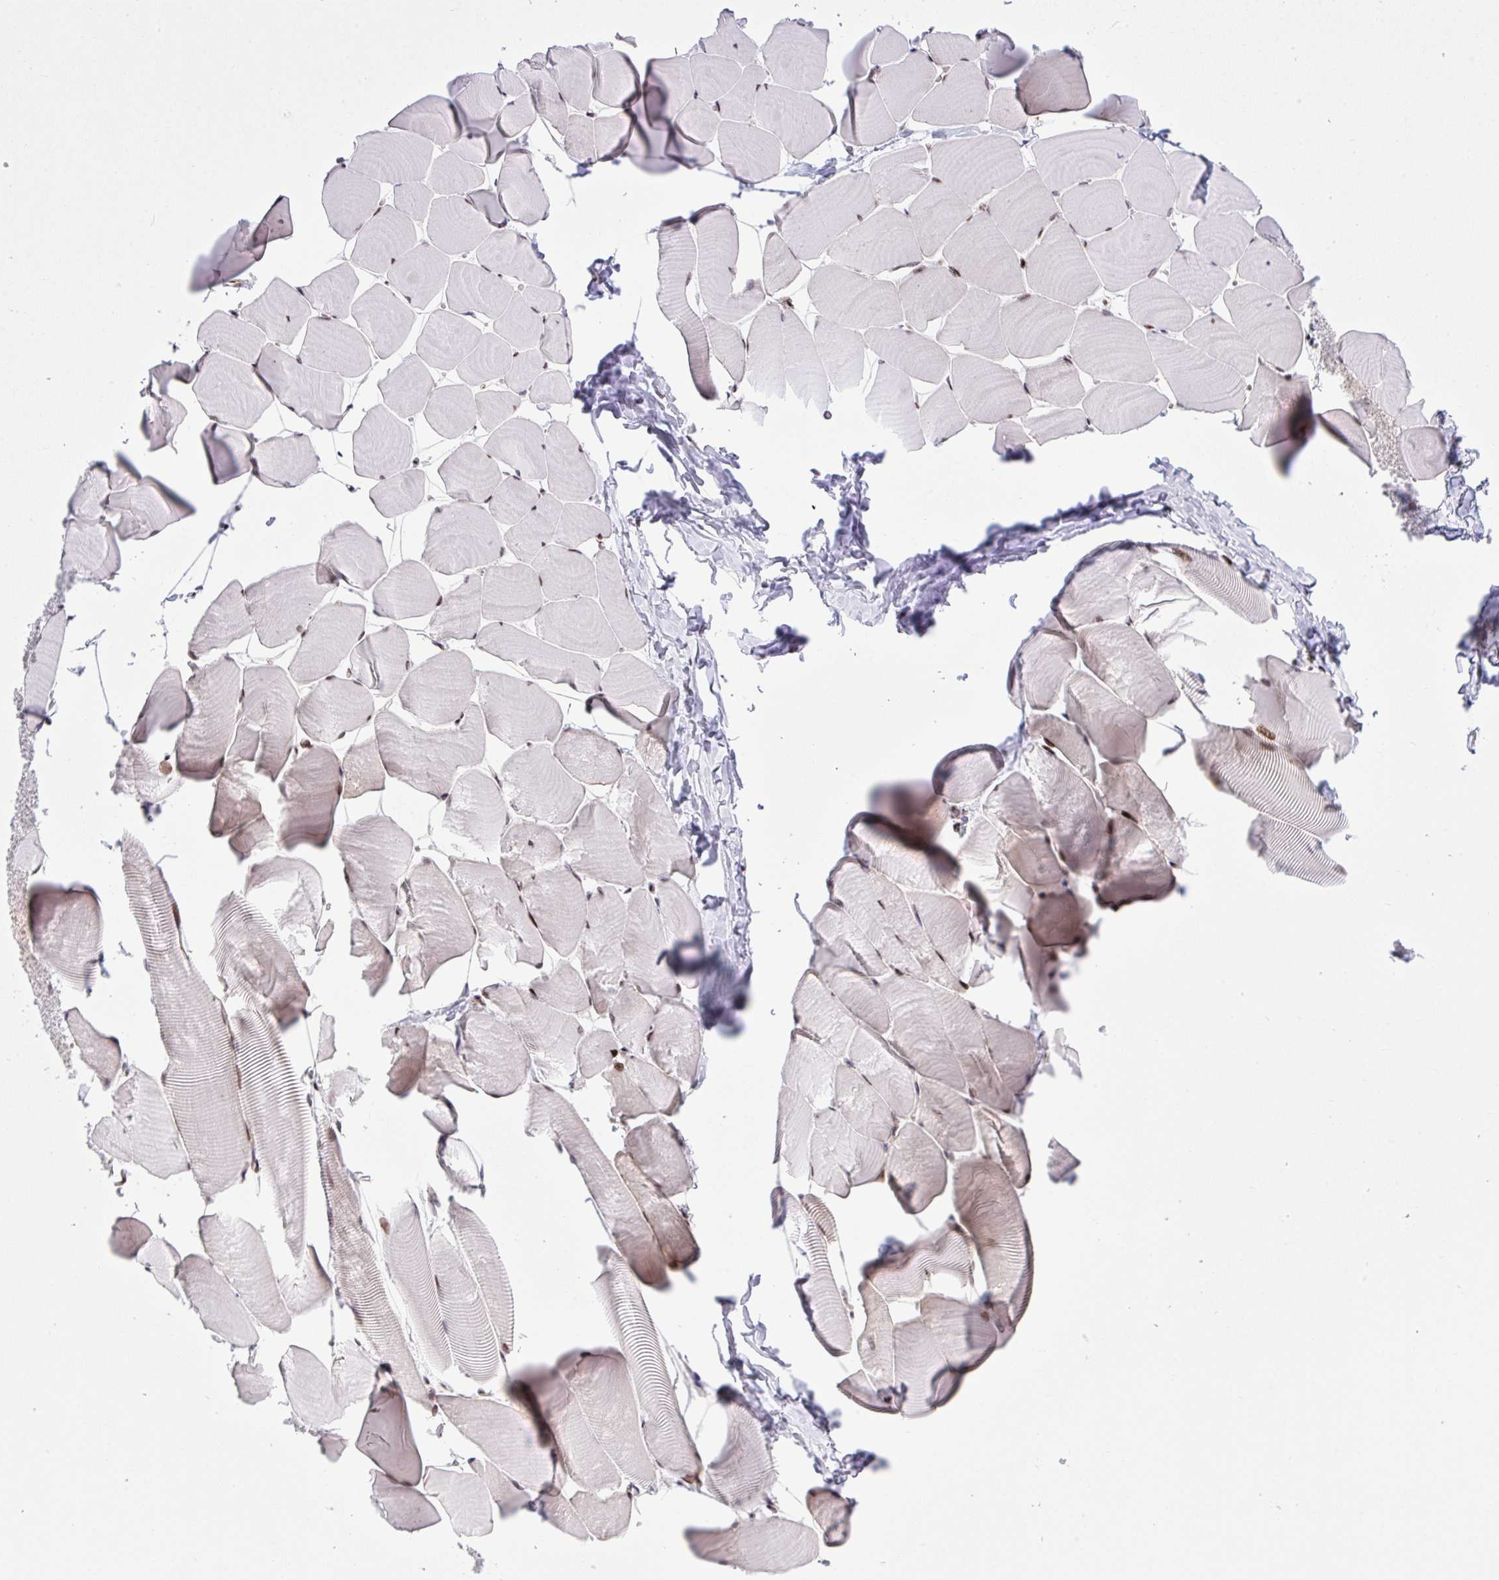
{"staining": {"intensity": "moderate", "quantity": ">75%", "location": "nuclear"}, "tissue": "skeletal muscle", "cell_type": "Myocytes", "image_type": "normal", "snomed": [{"axis": "morphology", "description": "Normal tissue, NOS"}, {"axis": "topography", "description": "Skeletal muscle"}], "caption": "Immunohistochemical staining of benign skeletal muscle demonstrates moderate nuclear protein expression in about >75% of myocytes.", "gene": "ZFHX3", "patient": {"sex": "male", "age": 25}}